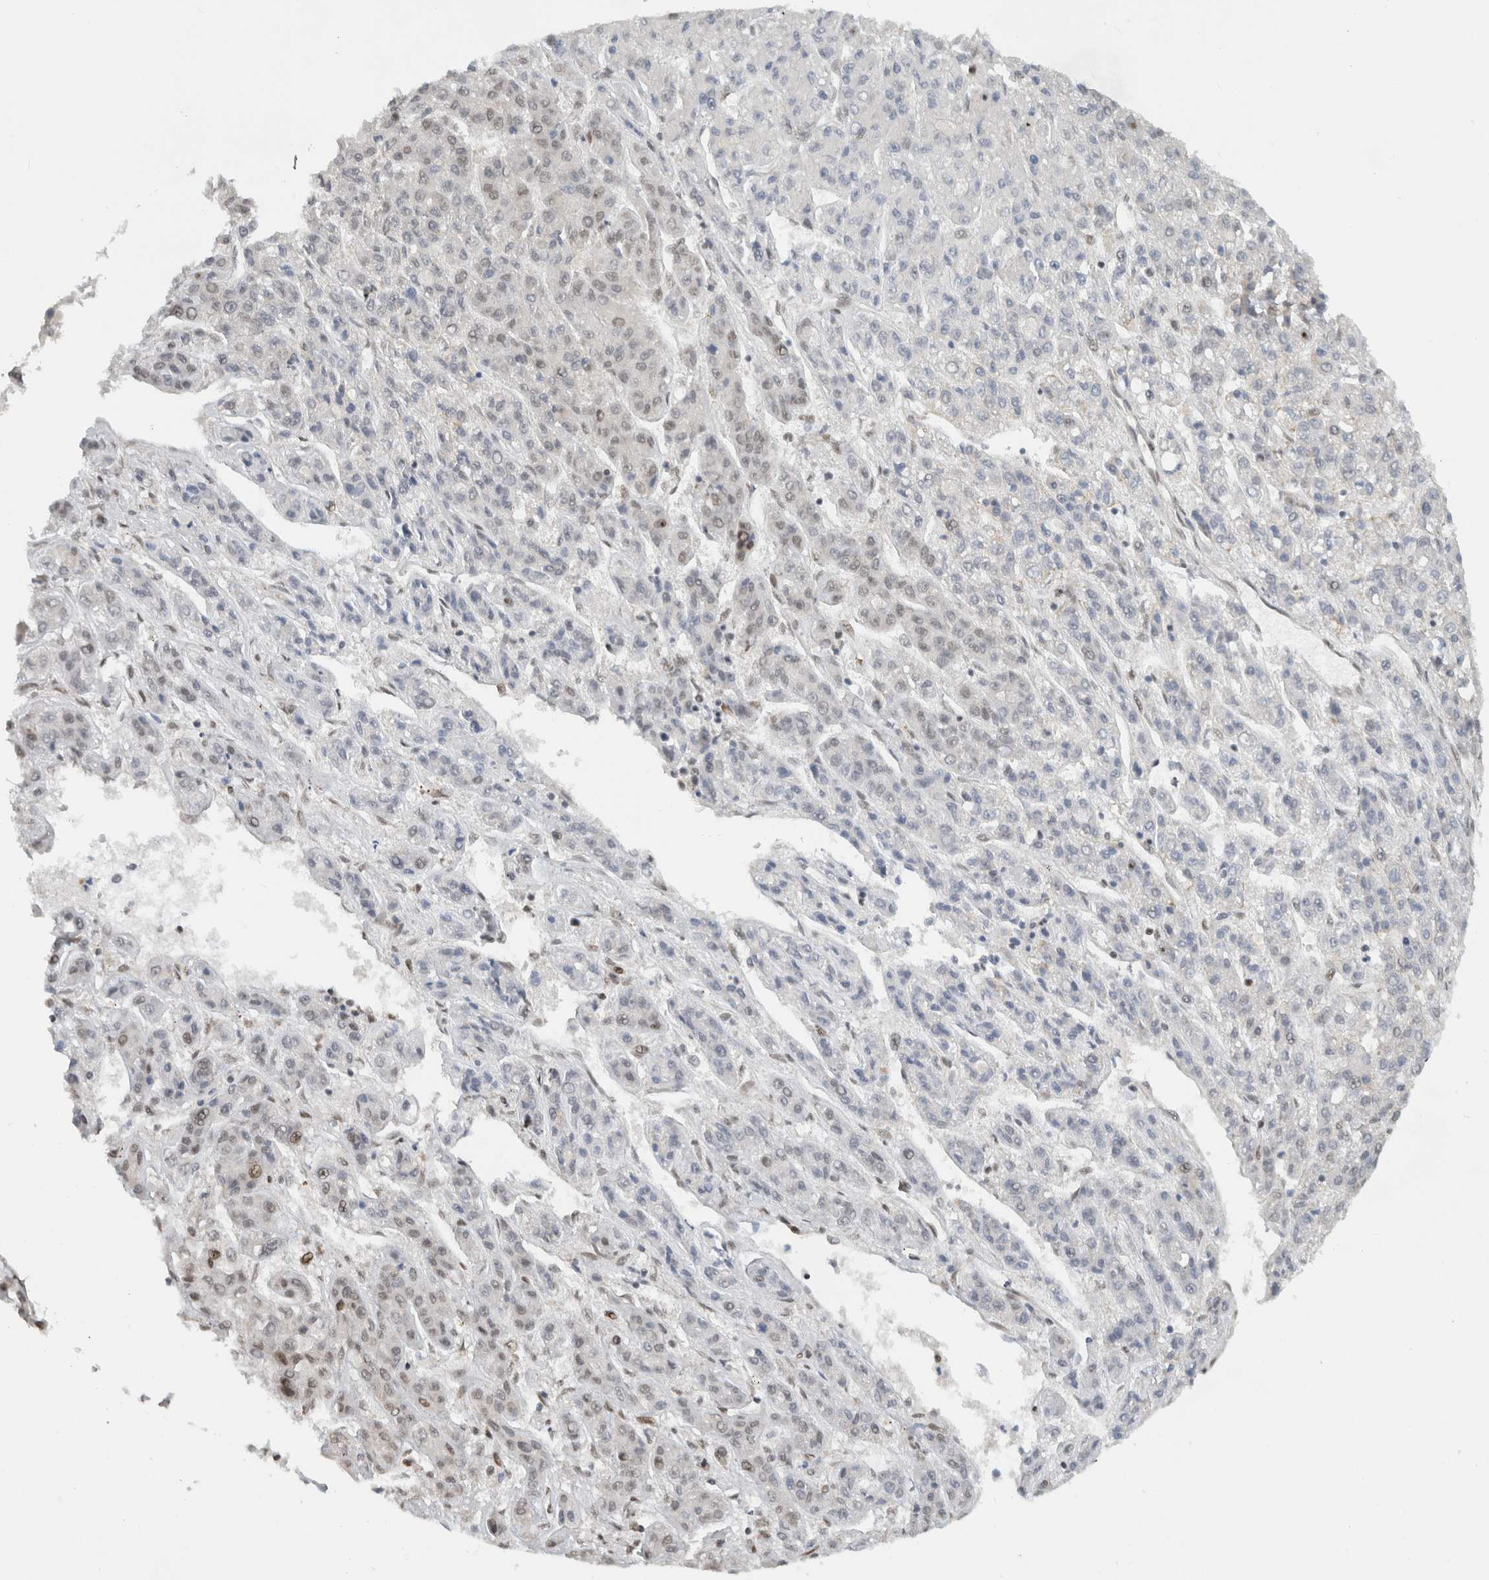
{"staining": {"intensity": "weak", "quantity": "25%-75%", "location": "nuclear"}, "tissue": "liver cancer", "cell_type": "Tumor cells", "image_type": "cancer", "snomed": [{"axis": "morphology", "description": "Carcinoma, Hepatocellular, NOS"}, {"axis": "topography", "description": "Liver"}], "caption": "This is an image of immunohistochemistry (IHC) staining of liver hepatocellular carcinoma, which shows weak positivity in the nuclear of tumor cells.", "gene": "HNRNPR", "patient": {"sex": "male", "age": 70}}